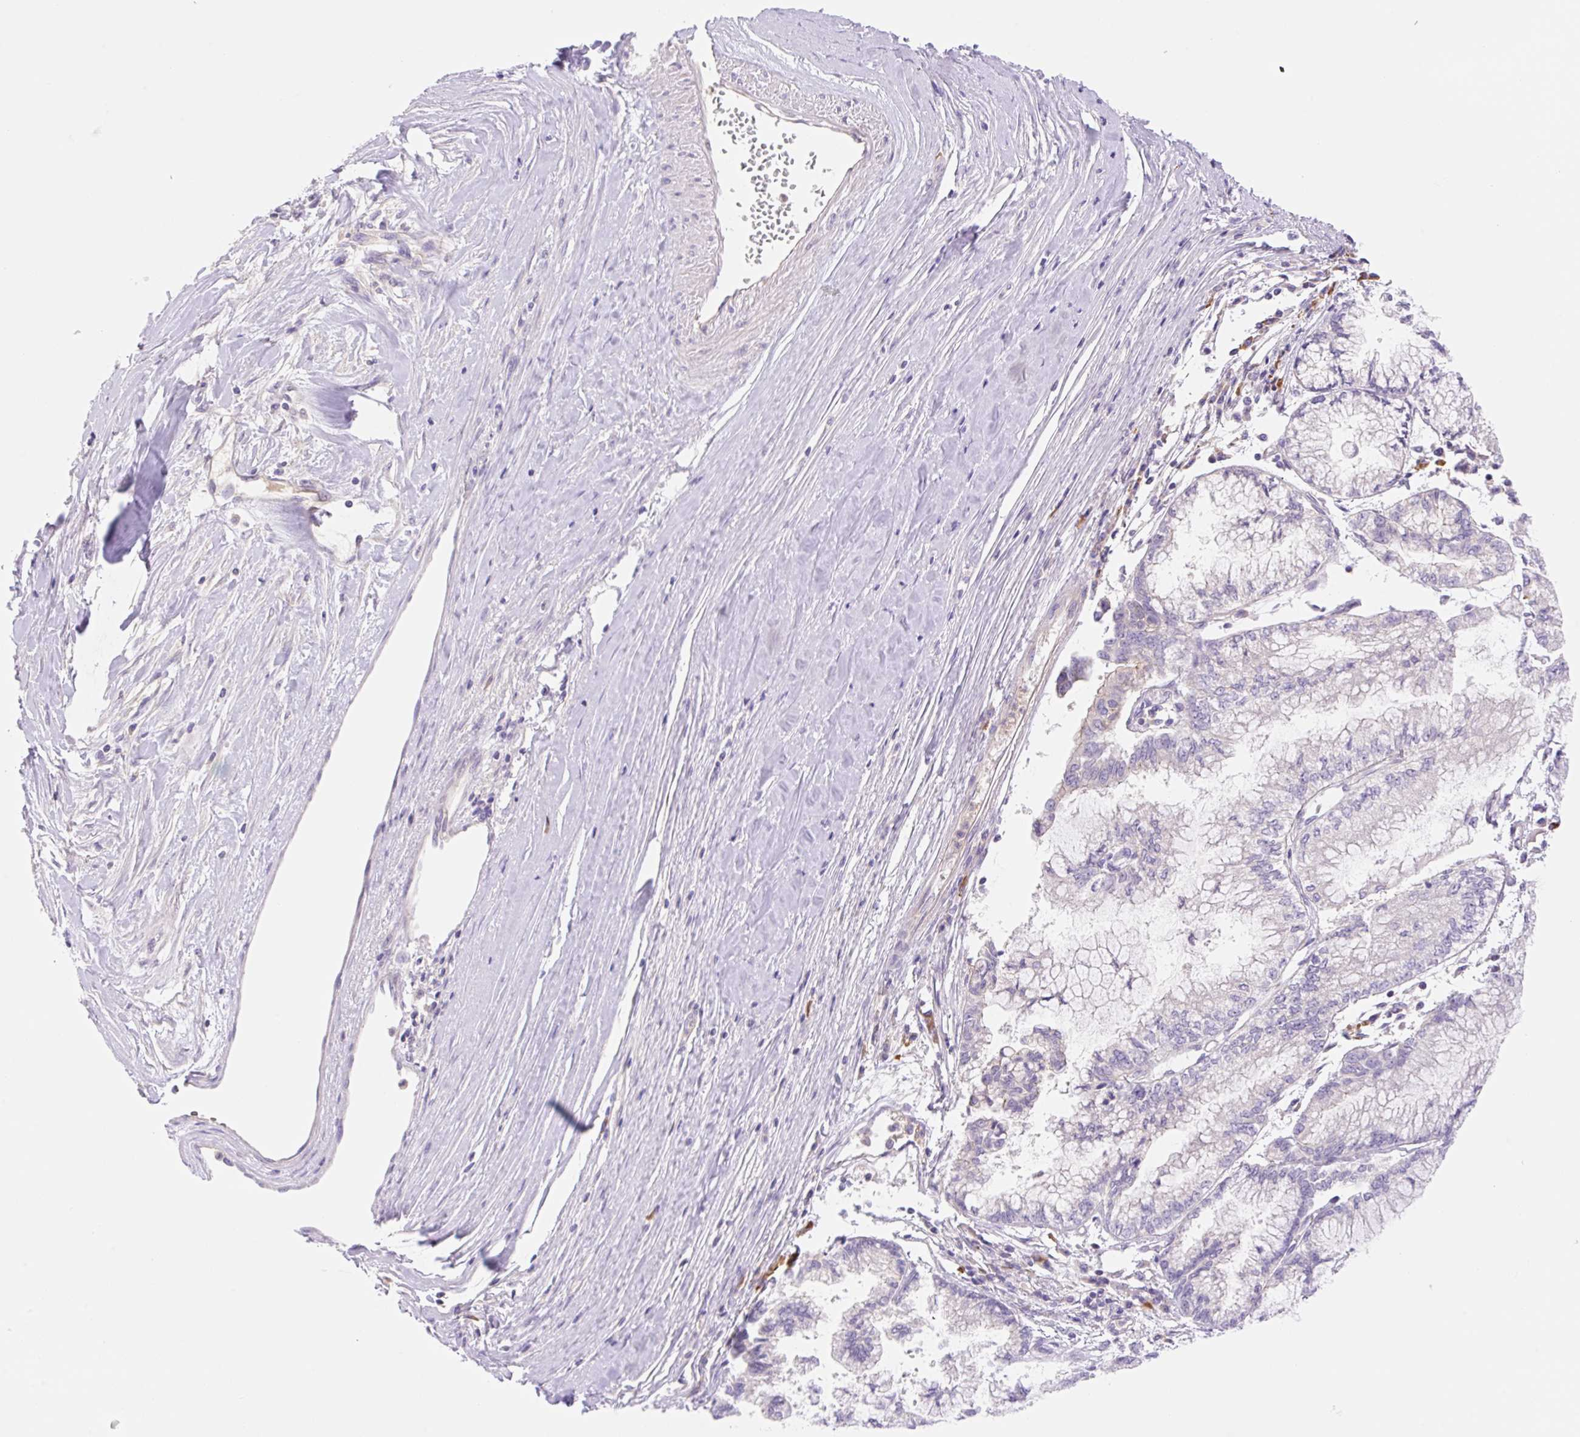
{"staining": {"intensity": "negative", "quantity": "none", "location": "none"}, "tissue": "pancreatic cancer", "cell_type": "Tumor cells", "image_type": "cancer", "snomed": [{"axis": "morphology", "description": "Adenocarcinoma, NOS"}, {"axis": "topography", "description": "Pancreas"}], "caption": "Immunohistochemistry of adenocarcinoma (pancreatic) shows no positivity in tumor cells.", "gene": "DENND5A", "patient": {"sex": "male", "age": 73}}